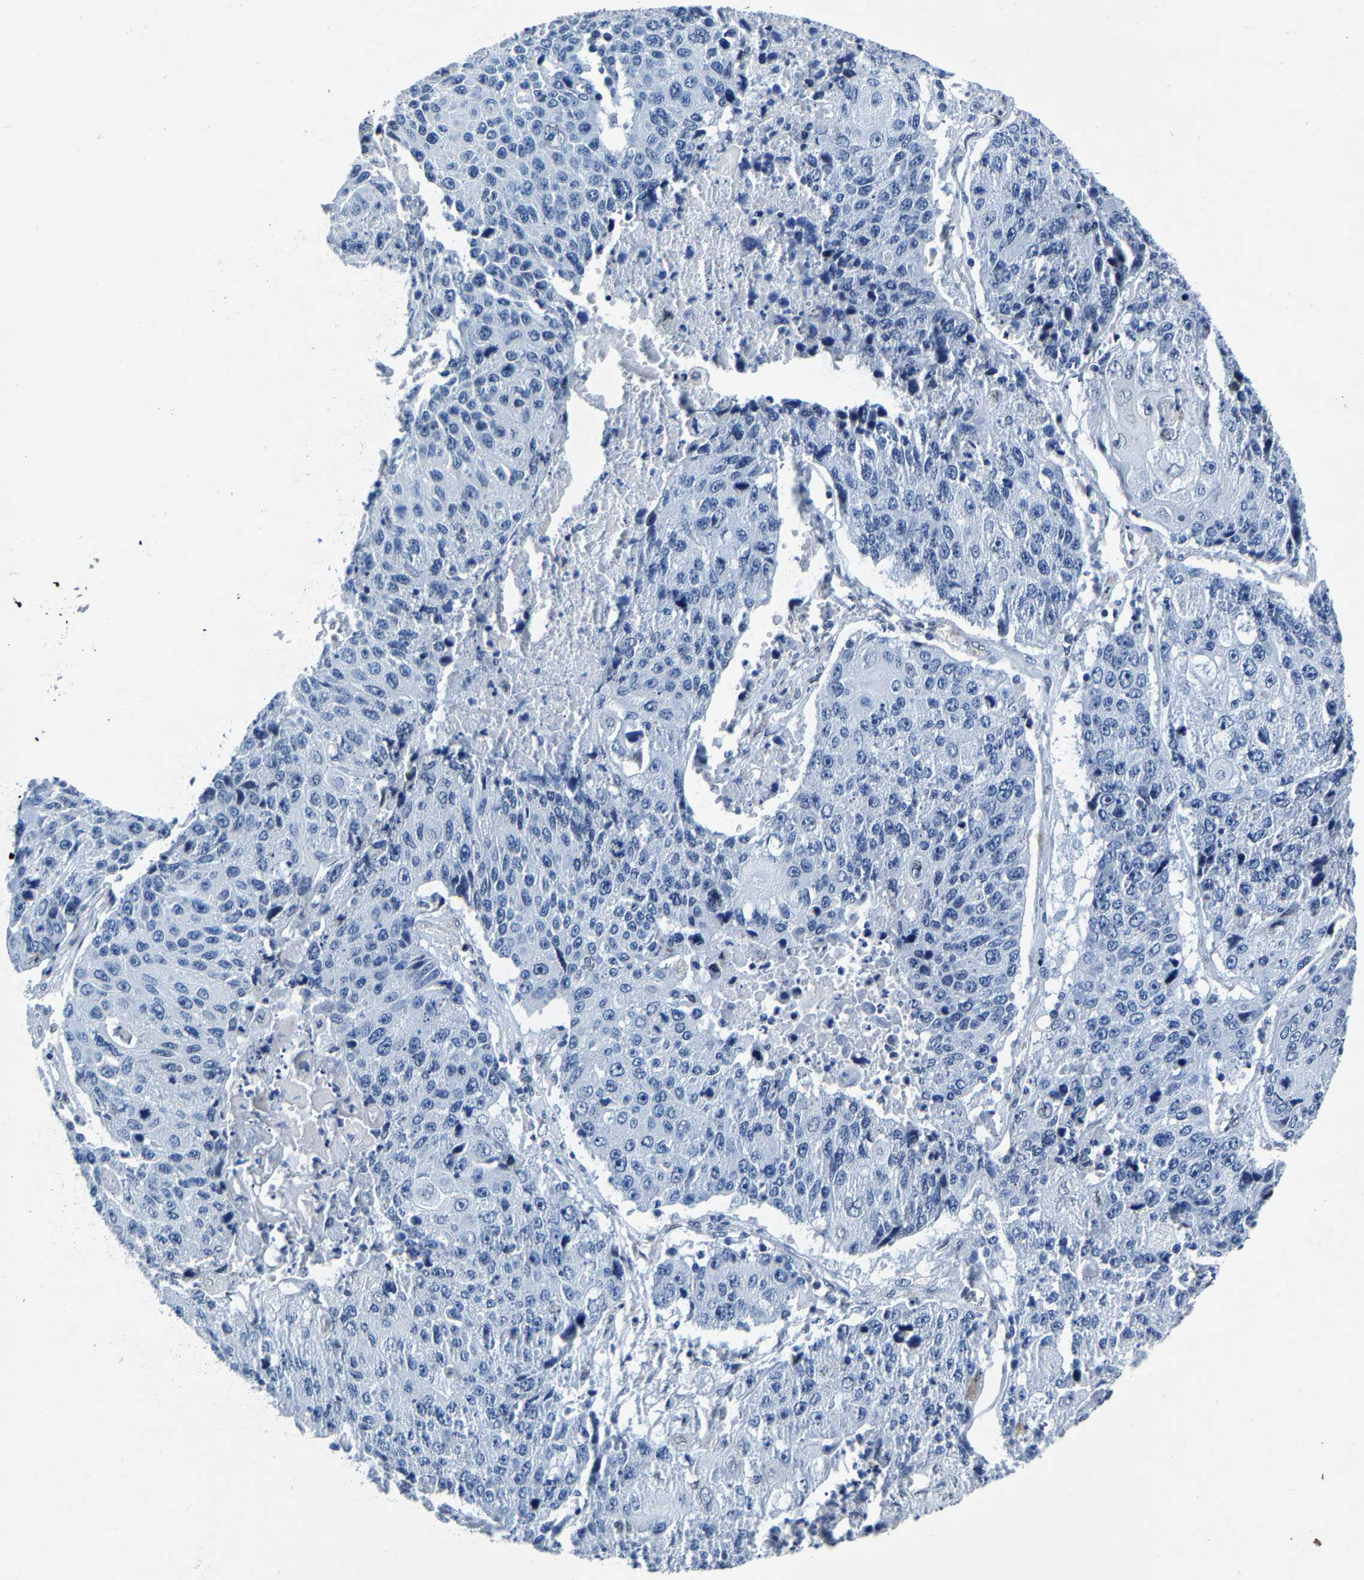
{"staining": {"intensity": "negative", "quantity": "none", "location": "none"}, "tissue": "lung cancer", "cell_type": "Tumor cells", "image_type": "cancer", "snomed": [{"axis": "morphology", "description": "Squamous cell carcinoma, NOS"}, {"axis": "topography", "description": "Lung"}], "caption": "Human lung squamous cell carcinoma stained for a protein using IHC displays no positivity in tumor cells.", "gene": "UBN2", "patient": {"sex": "male", "age": 61}}